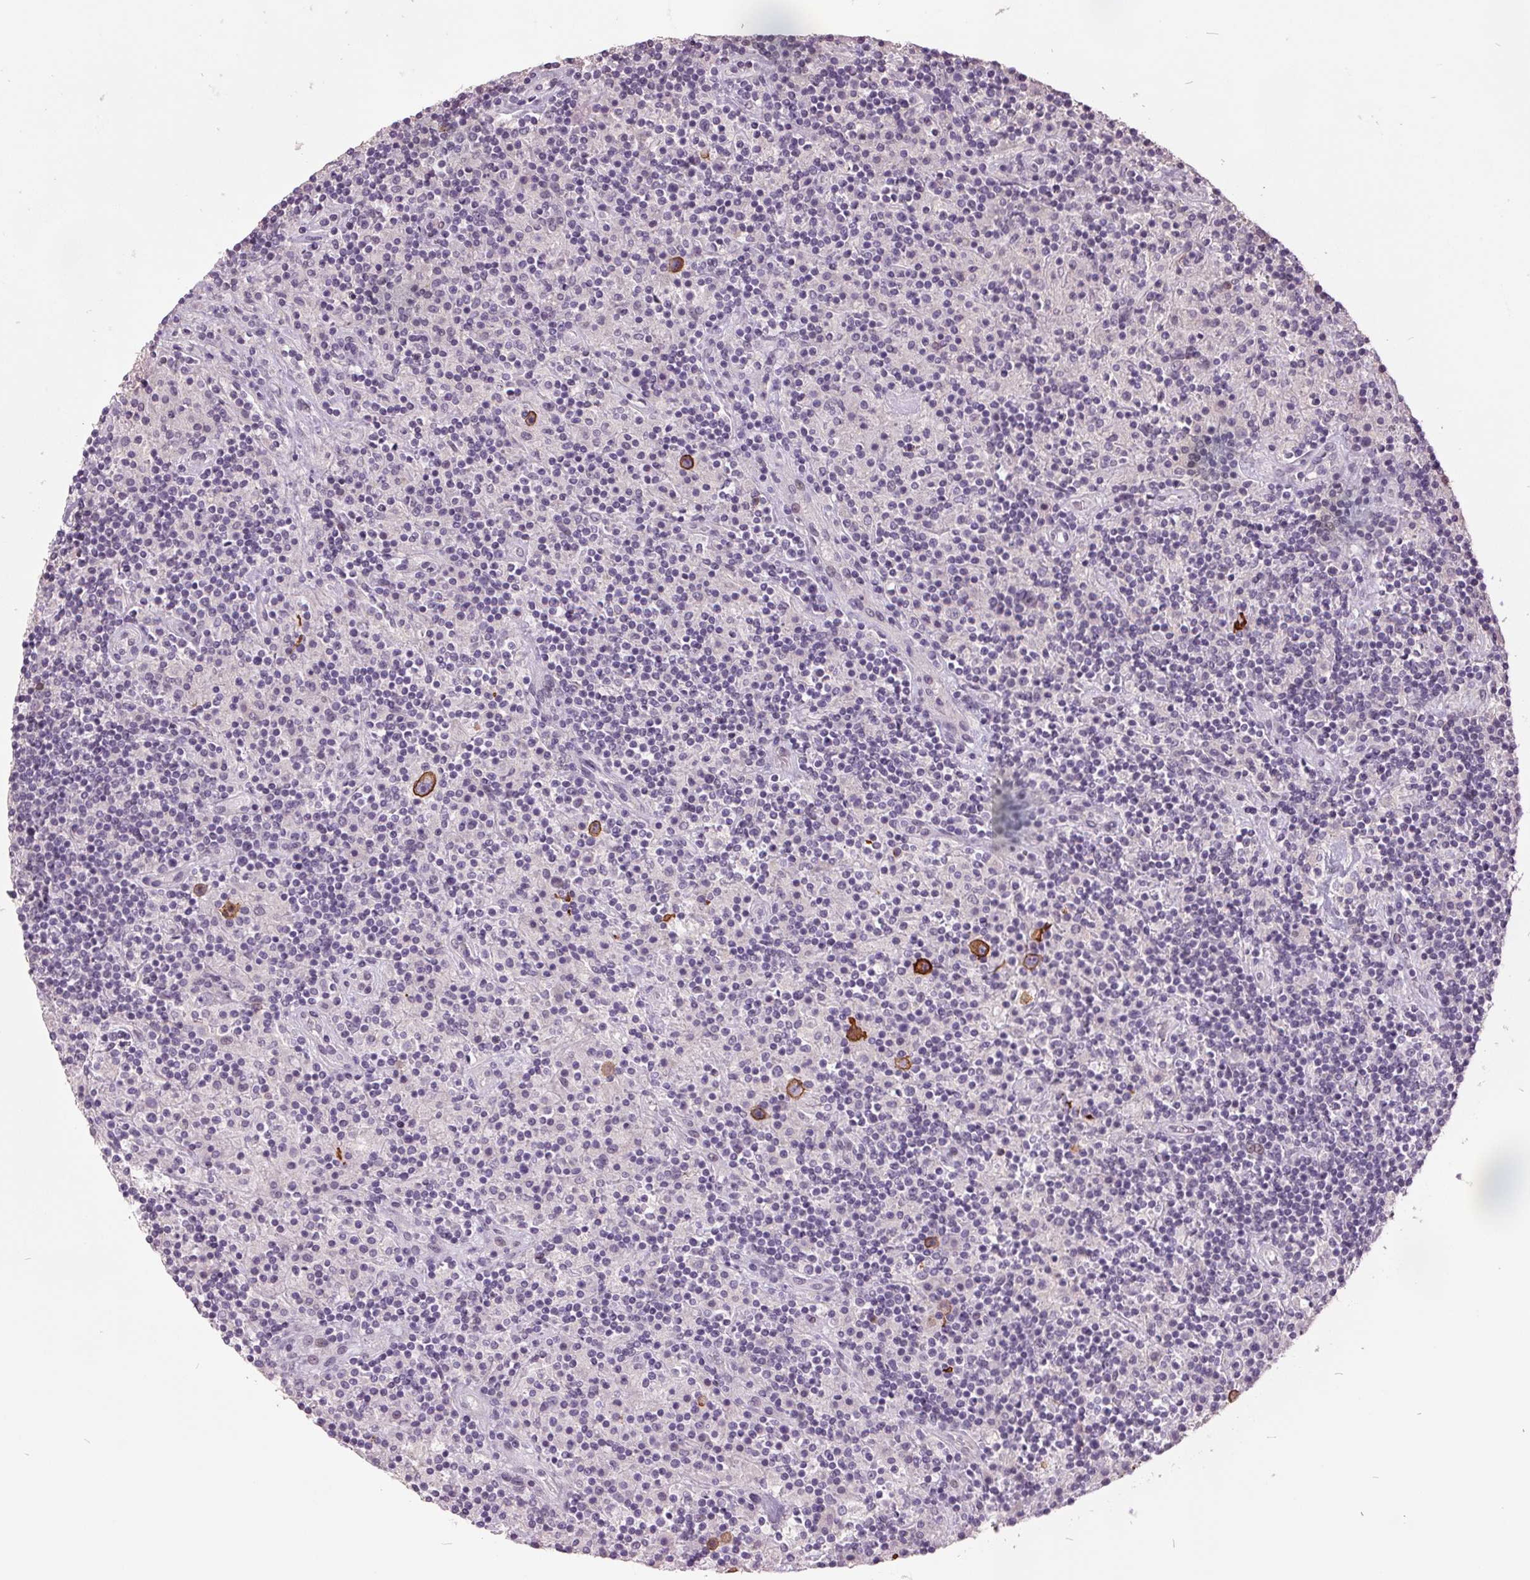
{"staining": {"intensity": "strong", "quantity": "25%-75%", "location": "cytoplasmic/membranous"}, "tissue": "lymphoma", "cell_type": "Tumor cells", "image_type": "cancer", "snomed": [{"axis": "morphology", "description": "Hodgkin's disease, NOS"}, {"axis": "topography", "description": "Lymph node"}], "caption": "There is high levels of strong cytoplasmic/membranous staining in tumor cells of Hodgkin's disease, as demonstrated by immunohistochemical staining (brown color).", "gene": "C2orf16", "patient": {"sex": "male", "age": 70}}